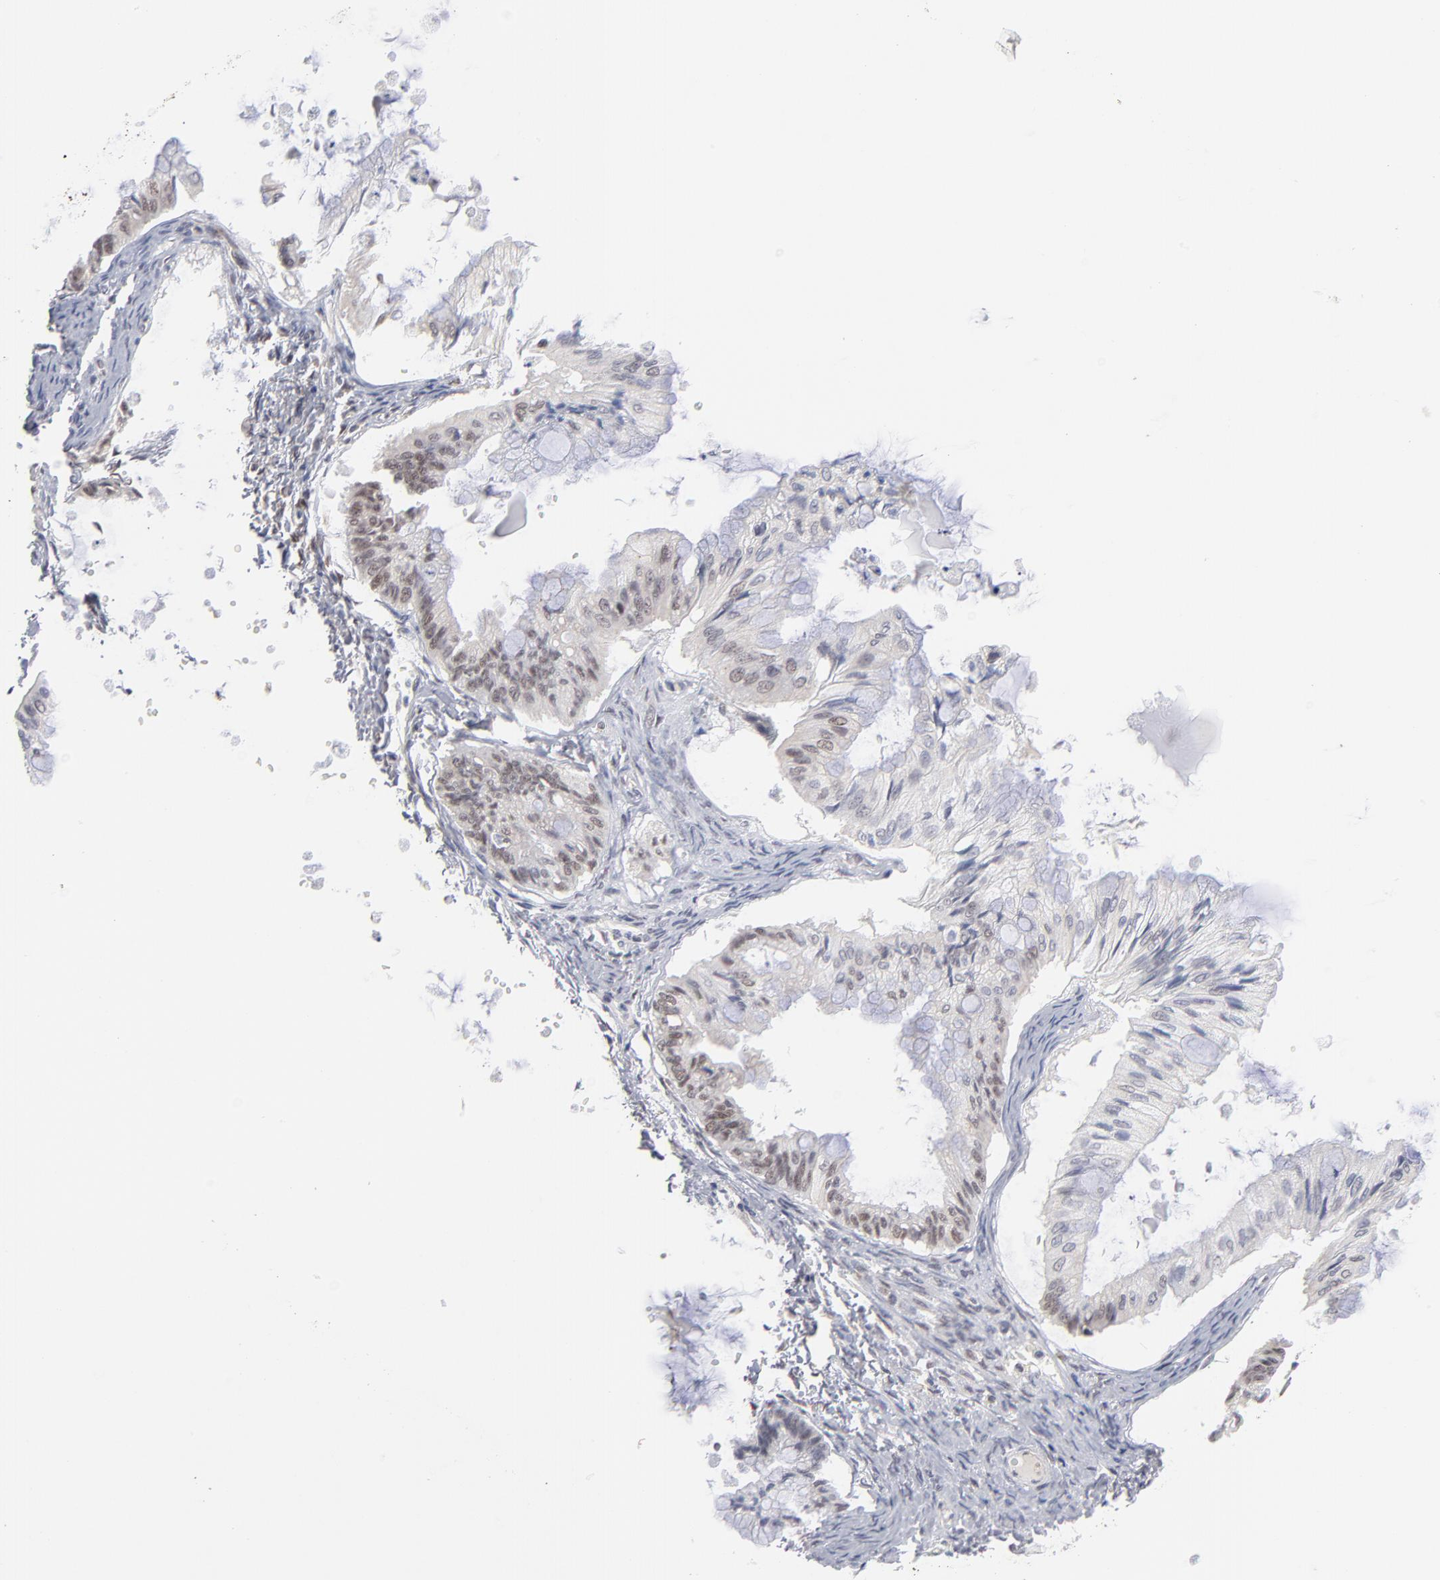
{"staining": {"intensity": "weak", "quantity": "25%-75%", "location": "cytoplasmic/membranous,nuclear"}, "tissue": "ovarian cancer", "cell_type": "Tumor cells", "image_type": "cancer", "snomed": [{"axis": "morphology", "description": "Cystadenocarcinoma, mucinous, NOS"}, {"axis": "topography", "description": "Ovary"}], "caption": "Approximately 25%-75% of tumor cells in human ovarian mucinous cystadenocarcinoma show weak cytoplasmic/membranous and nuclear protein staining as visualized by brown immunohistochemical staining.", "gene": "NBN", "patient": {"sex": "female", "age": 57}}